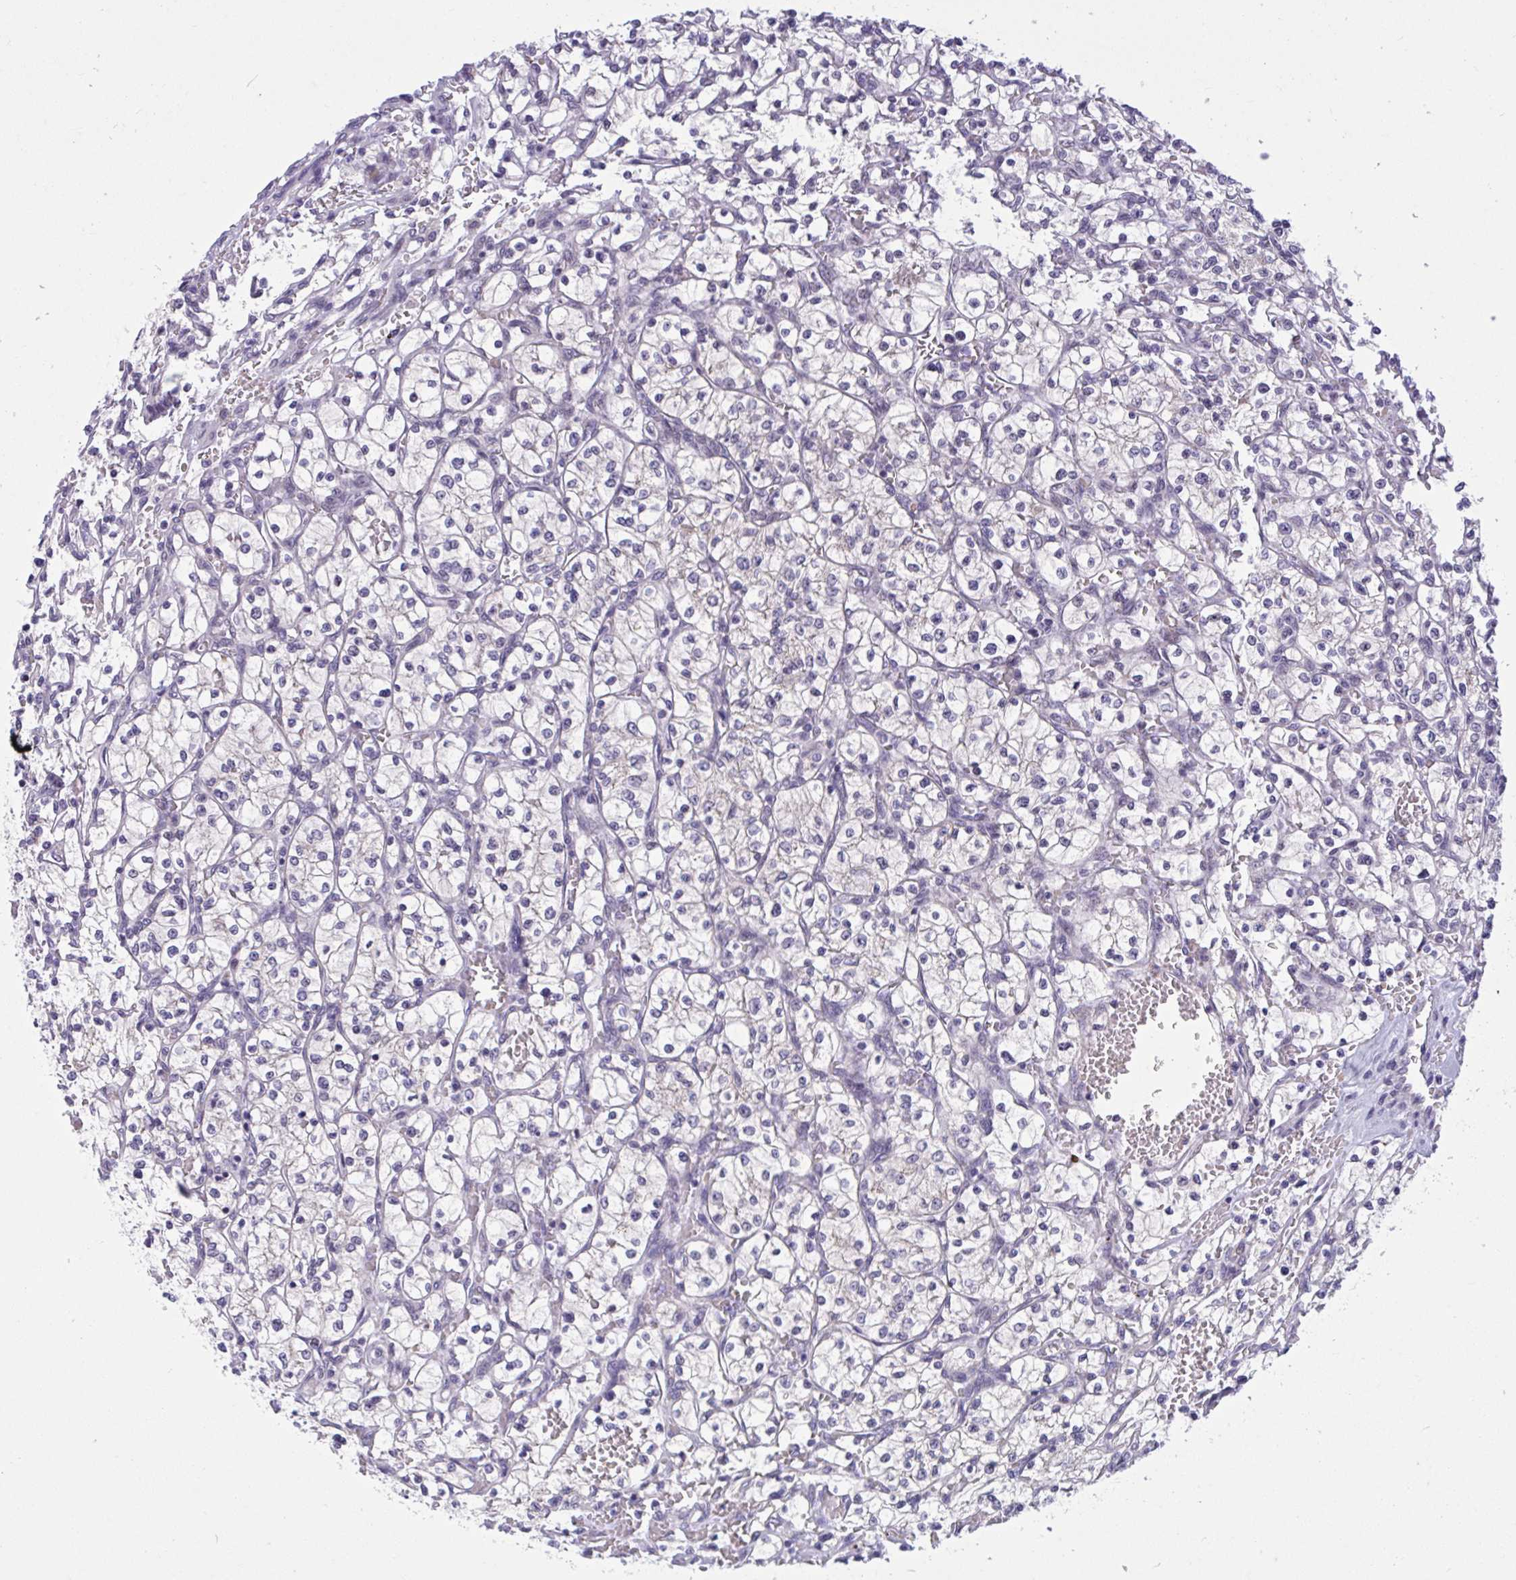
{"staining": {"intensity": "negative", "quantity": "none", "location": "none"}, "tissue": "renal cancer", "cell_type": "Tumor cells", "image_type": "cancer", "snomed": [{"axis": "morphology", "description": "Adenocarcinoma, NOS"}, {"axis": "topography", "description": "Kidney"}], "caption": "Renal adenocarcinoma was stained to show a protein in brown. There is no significant staining in tumor cells.", "gene": "CNGB3", "patient": {"sex": "female", "age": 64}}